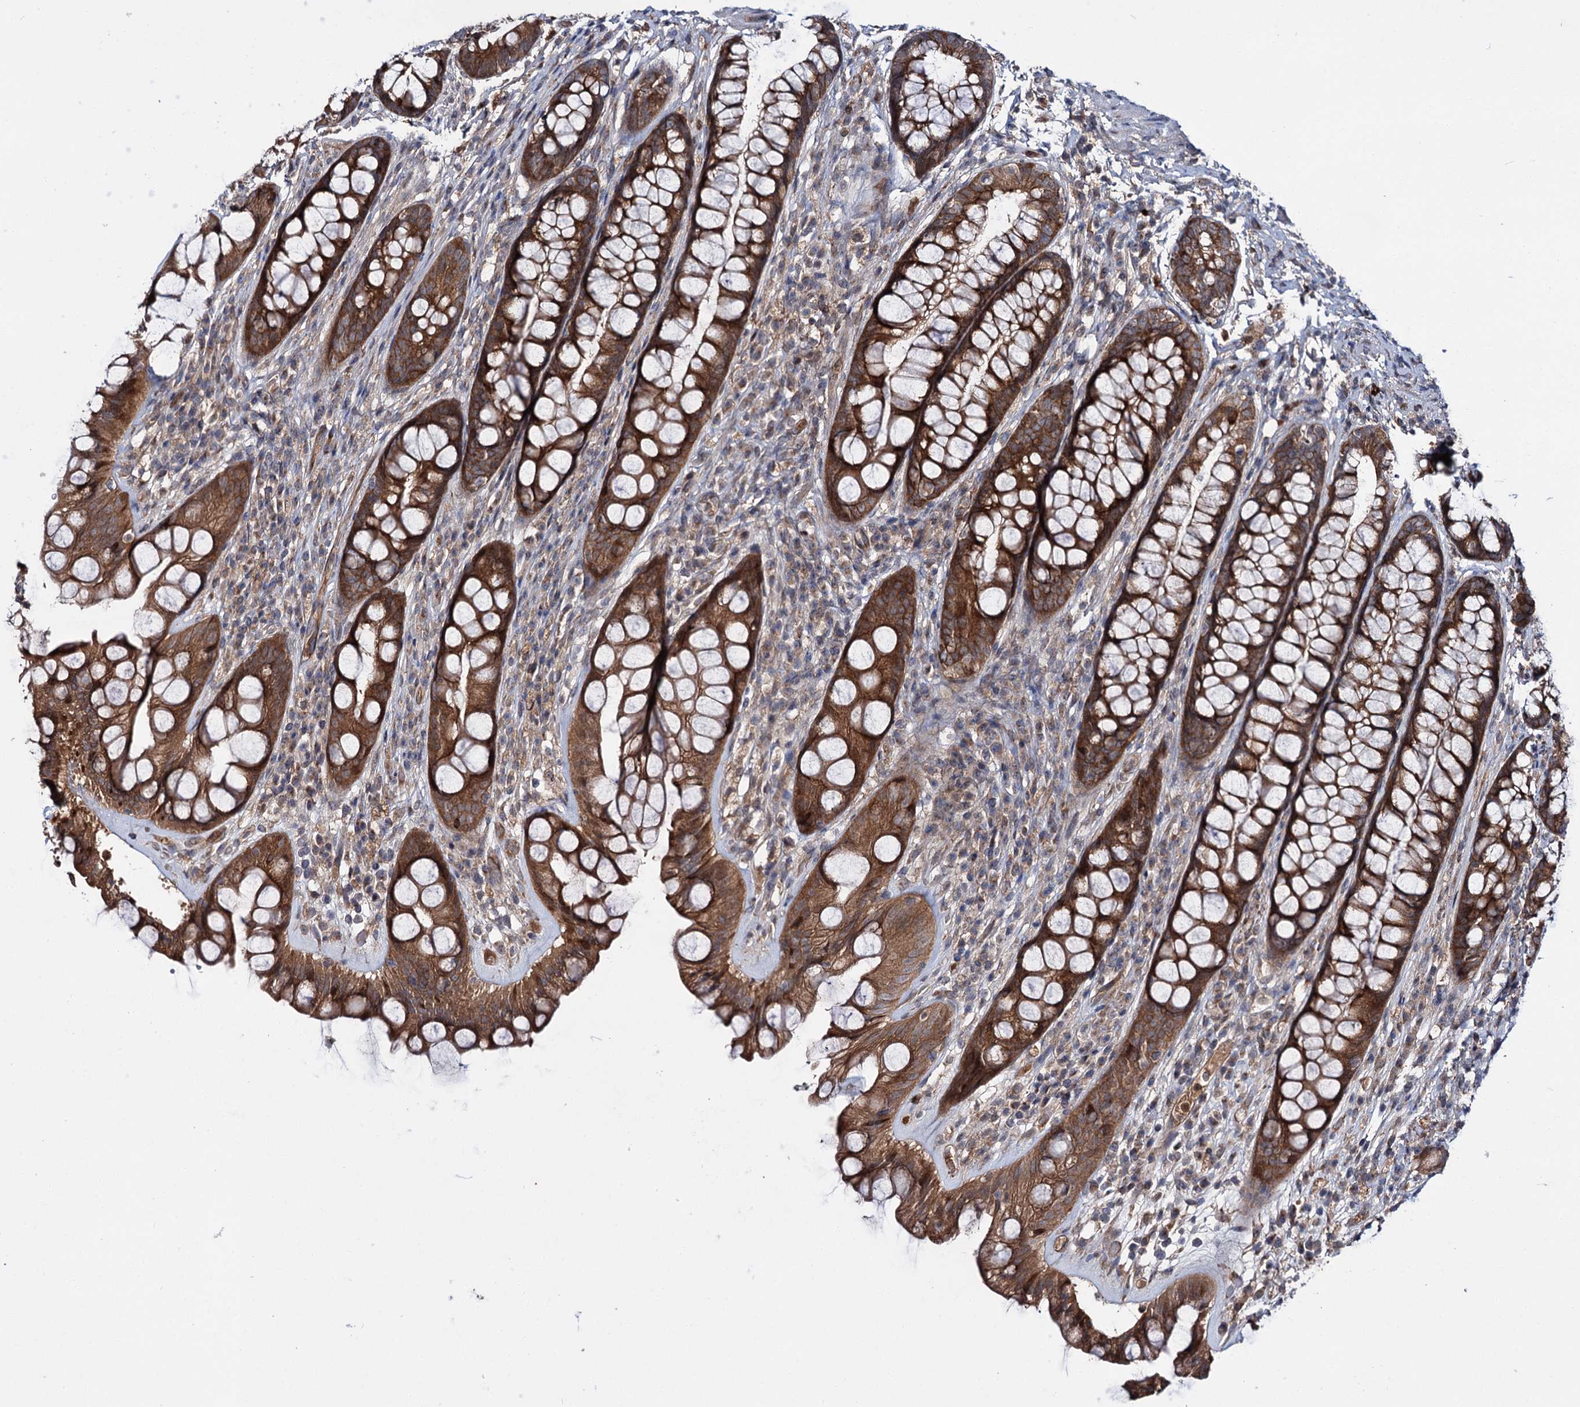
{"staining": {"intensity": "strong", "quantity": ">75%", "location": "cytoplasmic/membranous"}, "tissue": "rectum", "cell_type": "Glandular cells", "image_type": "normal", "snomed": [{"axis": "morphology", "description": "Normal tissue, NOS"}, {"axis": "topography", "description": "Rectum"}], "caption": "IHC photomicrograph of normal rectum: human rectum stained using IHC exhibits high levels of strong protein expression localized specifically in the cytoplasmic/membranous of glandular cells, appearing as a cytoplasmic/membranous brown color.", "gene": "PTPN3", "patient": {"sex": "male", "age": 74}}